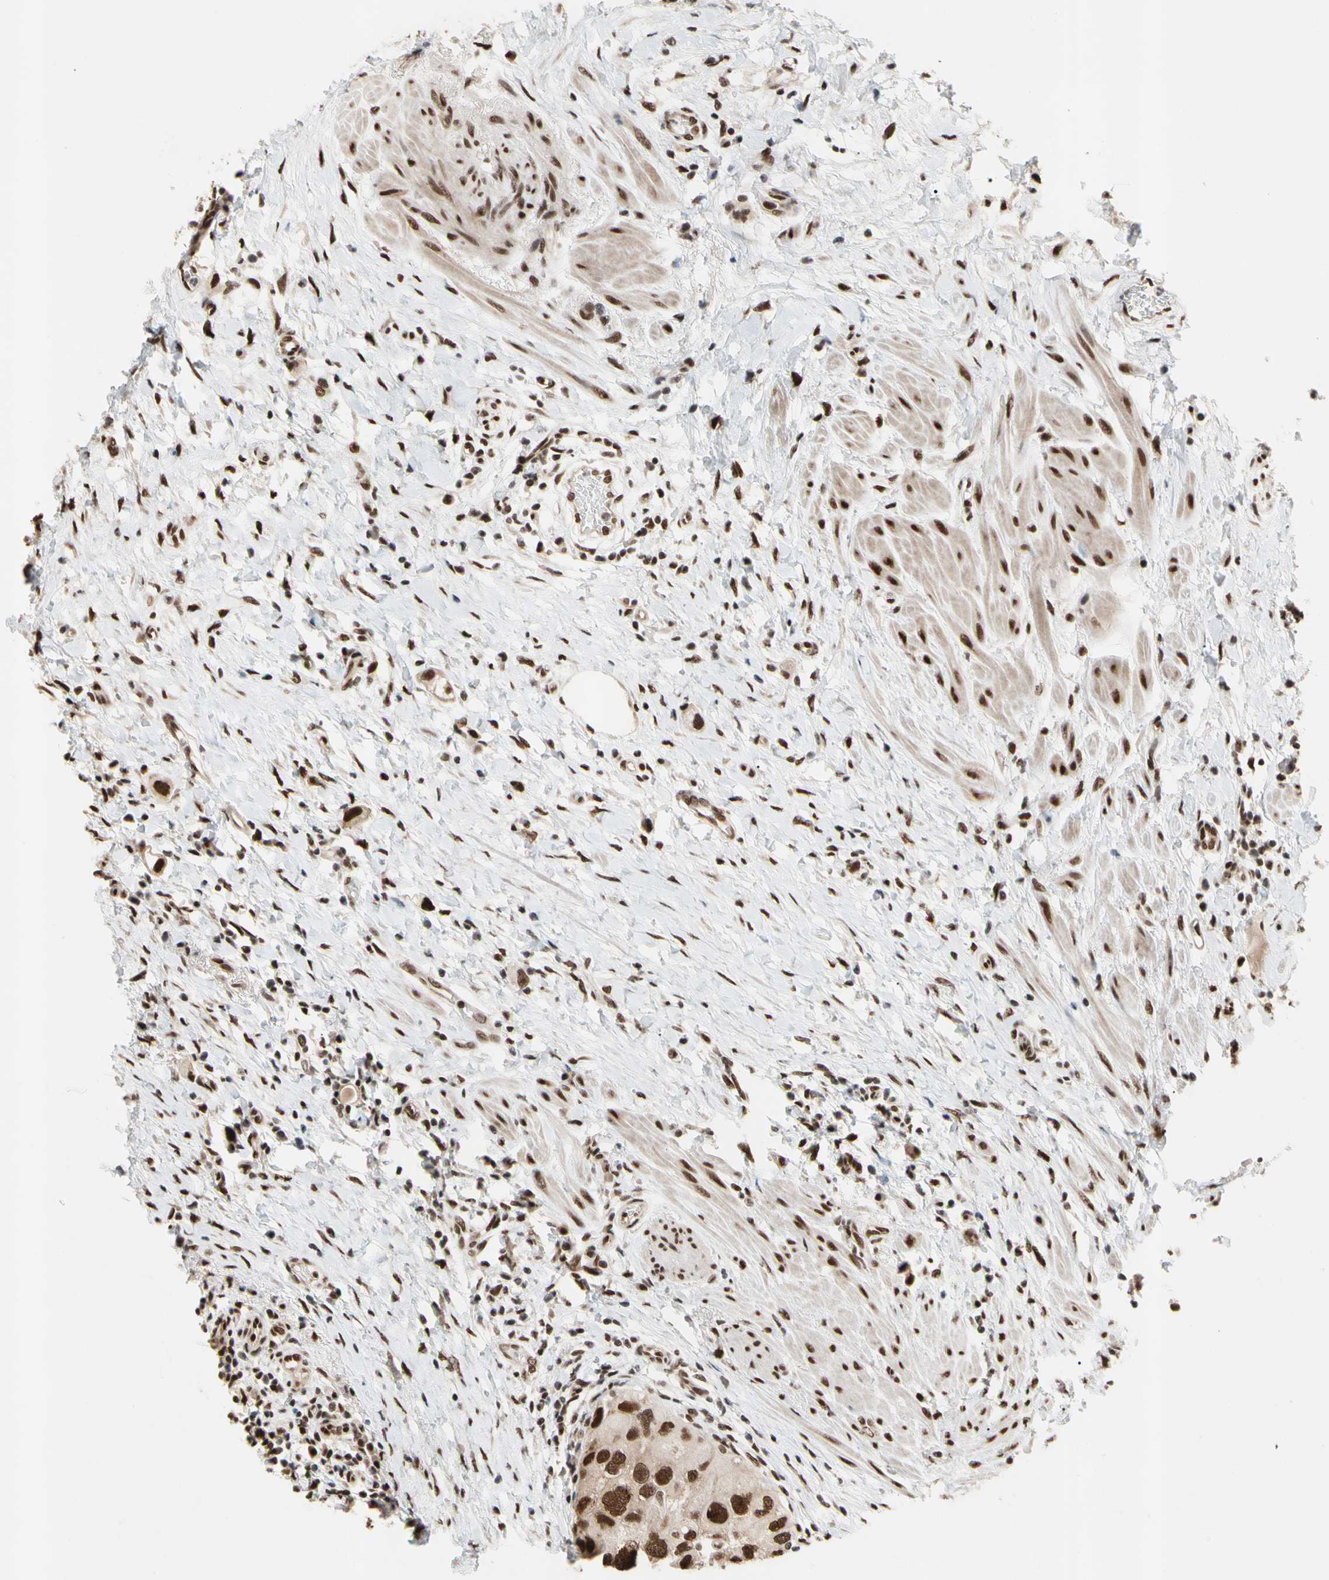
{"staining": {"intensity": "strong", "quantity": ">75%", "location": "nuclear"}, "tissue": "urothelial cancer", "cell_type": "Tumor cells", "image_type": "cancer", "snomed": [{"axis": "morphology", "description": "Urothelial carcinoma, High grade"}, {"axis": "topography", "description": "Urinary bladder"}], "caption": "IHC micrograph of human high-grade urothelial carcinoma stained for a protein (brown), which displays high levels of strong nuclear staining in approximately >75% of tumor cells.", "gene": "FAM98B", "patient": {"sex": "female", "age": 56}}